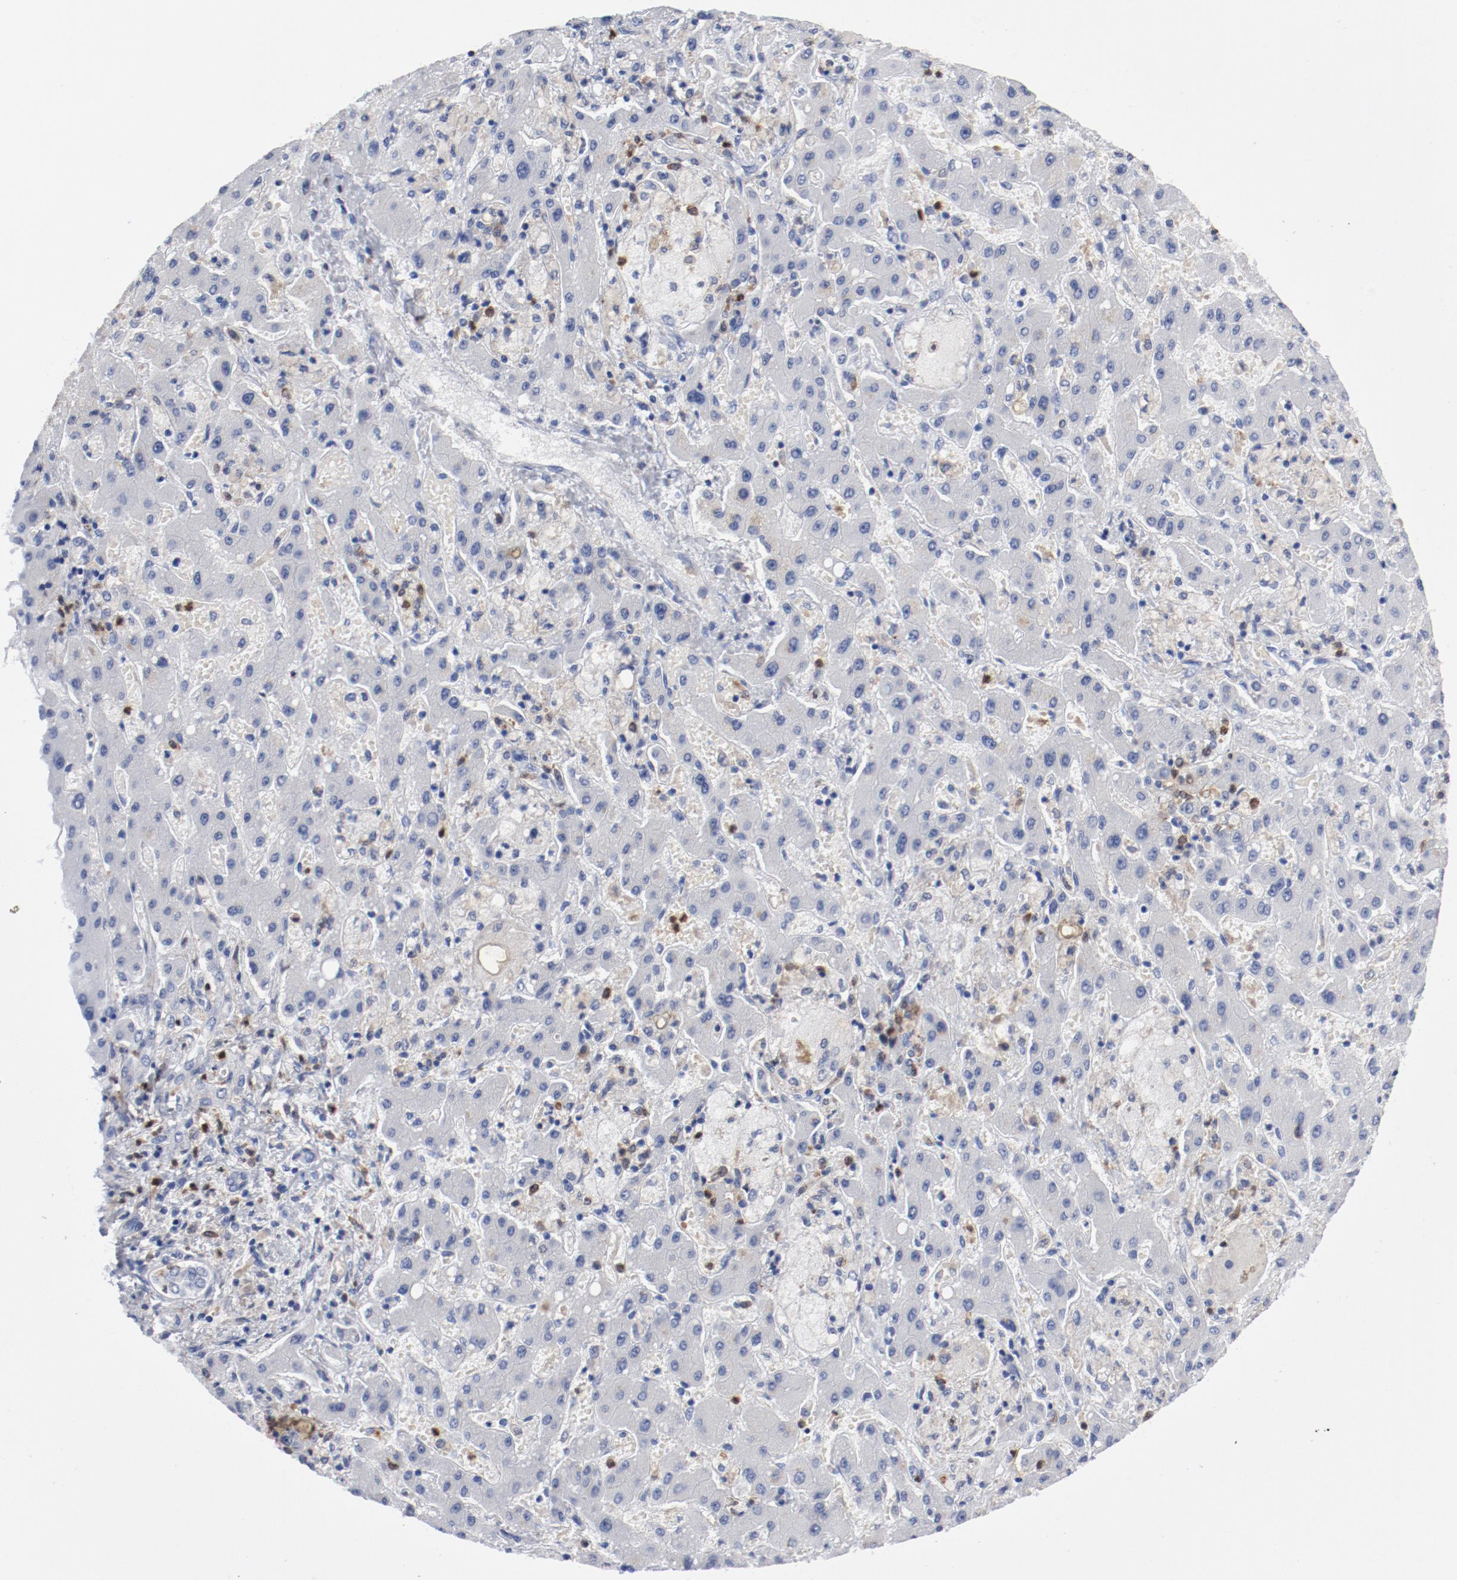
{"staining": {"intensity": "negative", "quantity": "none", "location": "none"}, "tissue": "liver cancer", "cell_type": "Tumor cells", "image_type": "cancer", "snomed": [{"axis": "morphology", "description": "Cholangiocarcinoma"}, {"axis": "topography", "description": "Liver"}], "caption": "Immunohistochemistry (IHC) image of liver cholangiocarcinoma stained for a protein (brown), which reveals no staining in tumor cells.", "gene": "NCF1", "patient": {"sex": "male", "age": 50}}